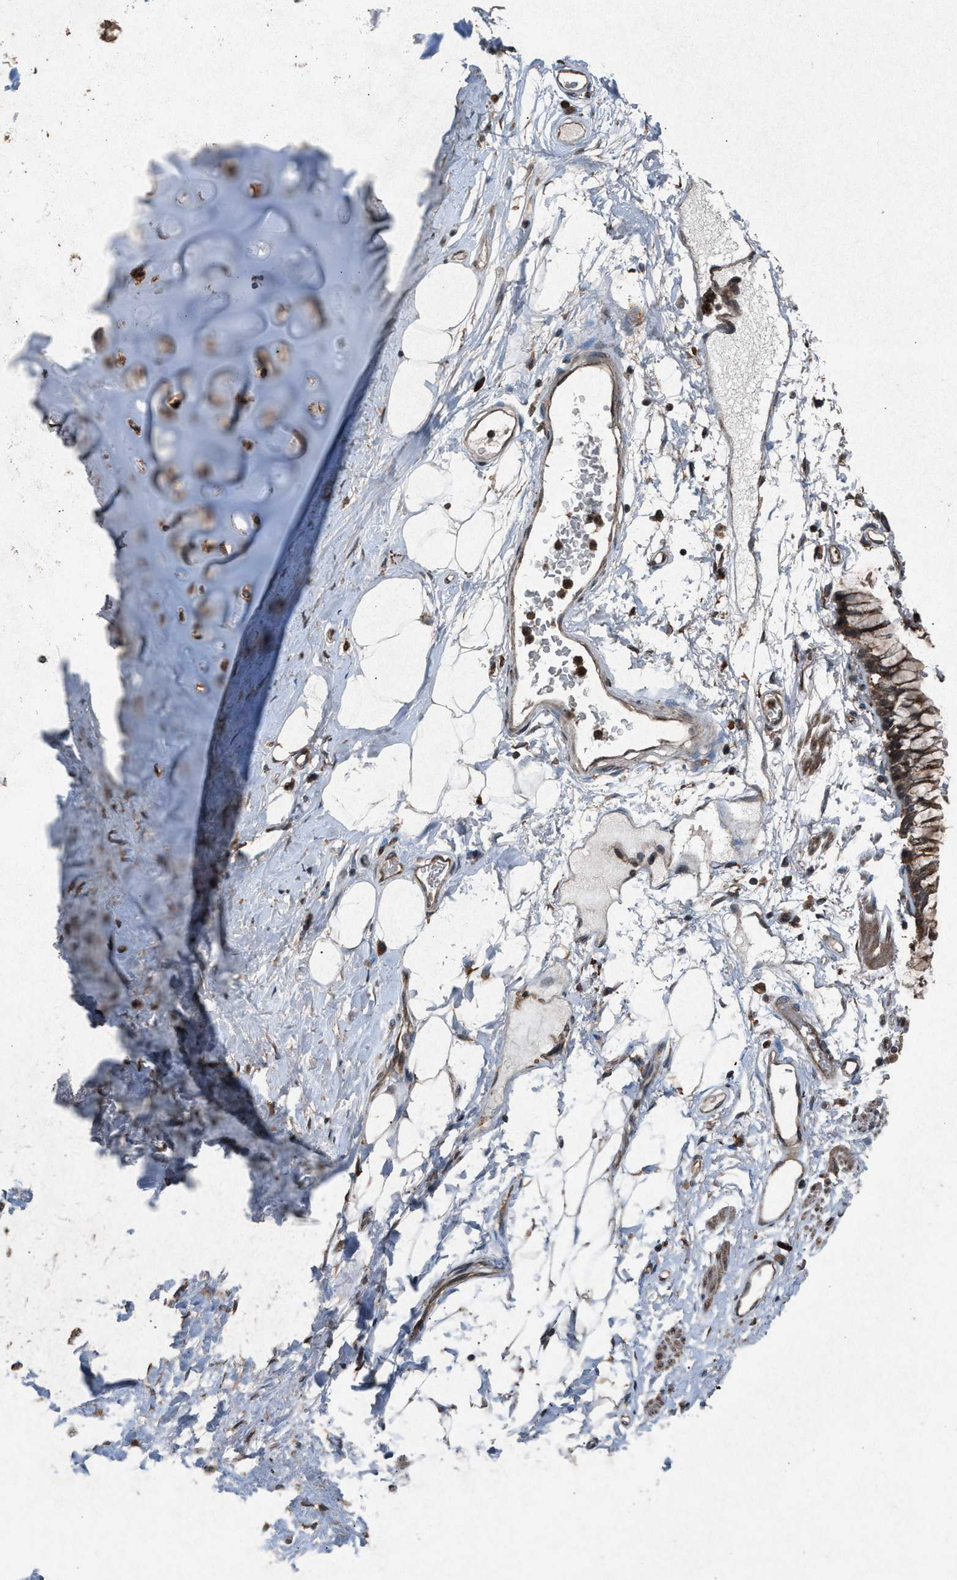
{"staining": {"intensity": "weak", "quantity": ">75%", "location": "cytoplasmic/membranous"}, "tissue": "adipose tissue", "cell_type": "Adipocytes", "image_type": "normal", "snomed": [{"axis": "morphology", "description": "Normal tissue, NOS"}, {"axis": "topography", "description": "Cartilage tissue"}, {"axis": "topography", "description": "Bronchus"}], "caption": "Brown immunohistochemical staining in benign human adipose tissue demonstrates weak cytoplasmic/membranous expression in about >75% of adipocytes. (DAB (3,3'-diaminobenzidine) IHC with brightfield microscopy, high magnification).", "gene": "CALR", "patient": {"sex": "female", "age": 73}}